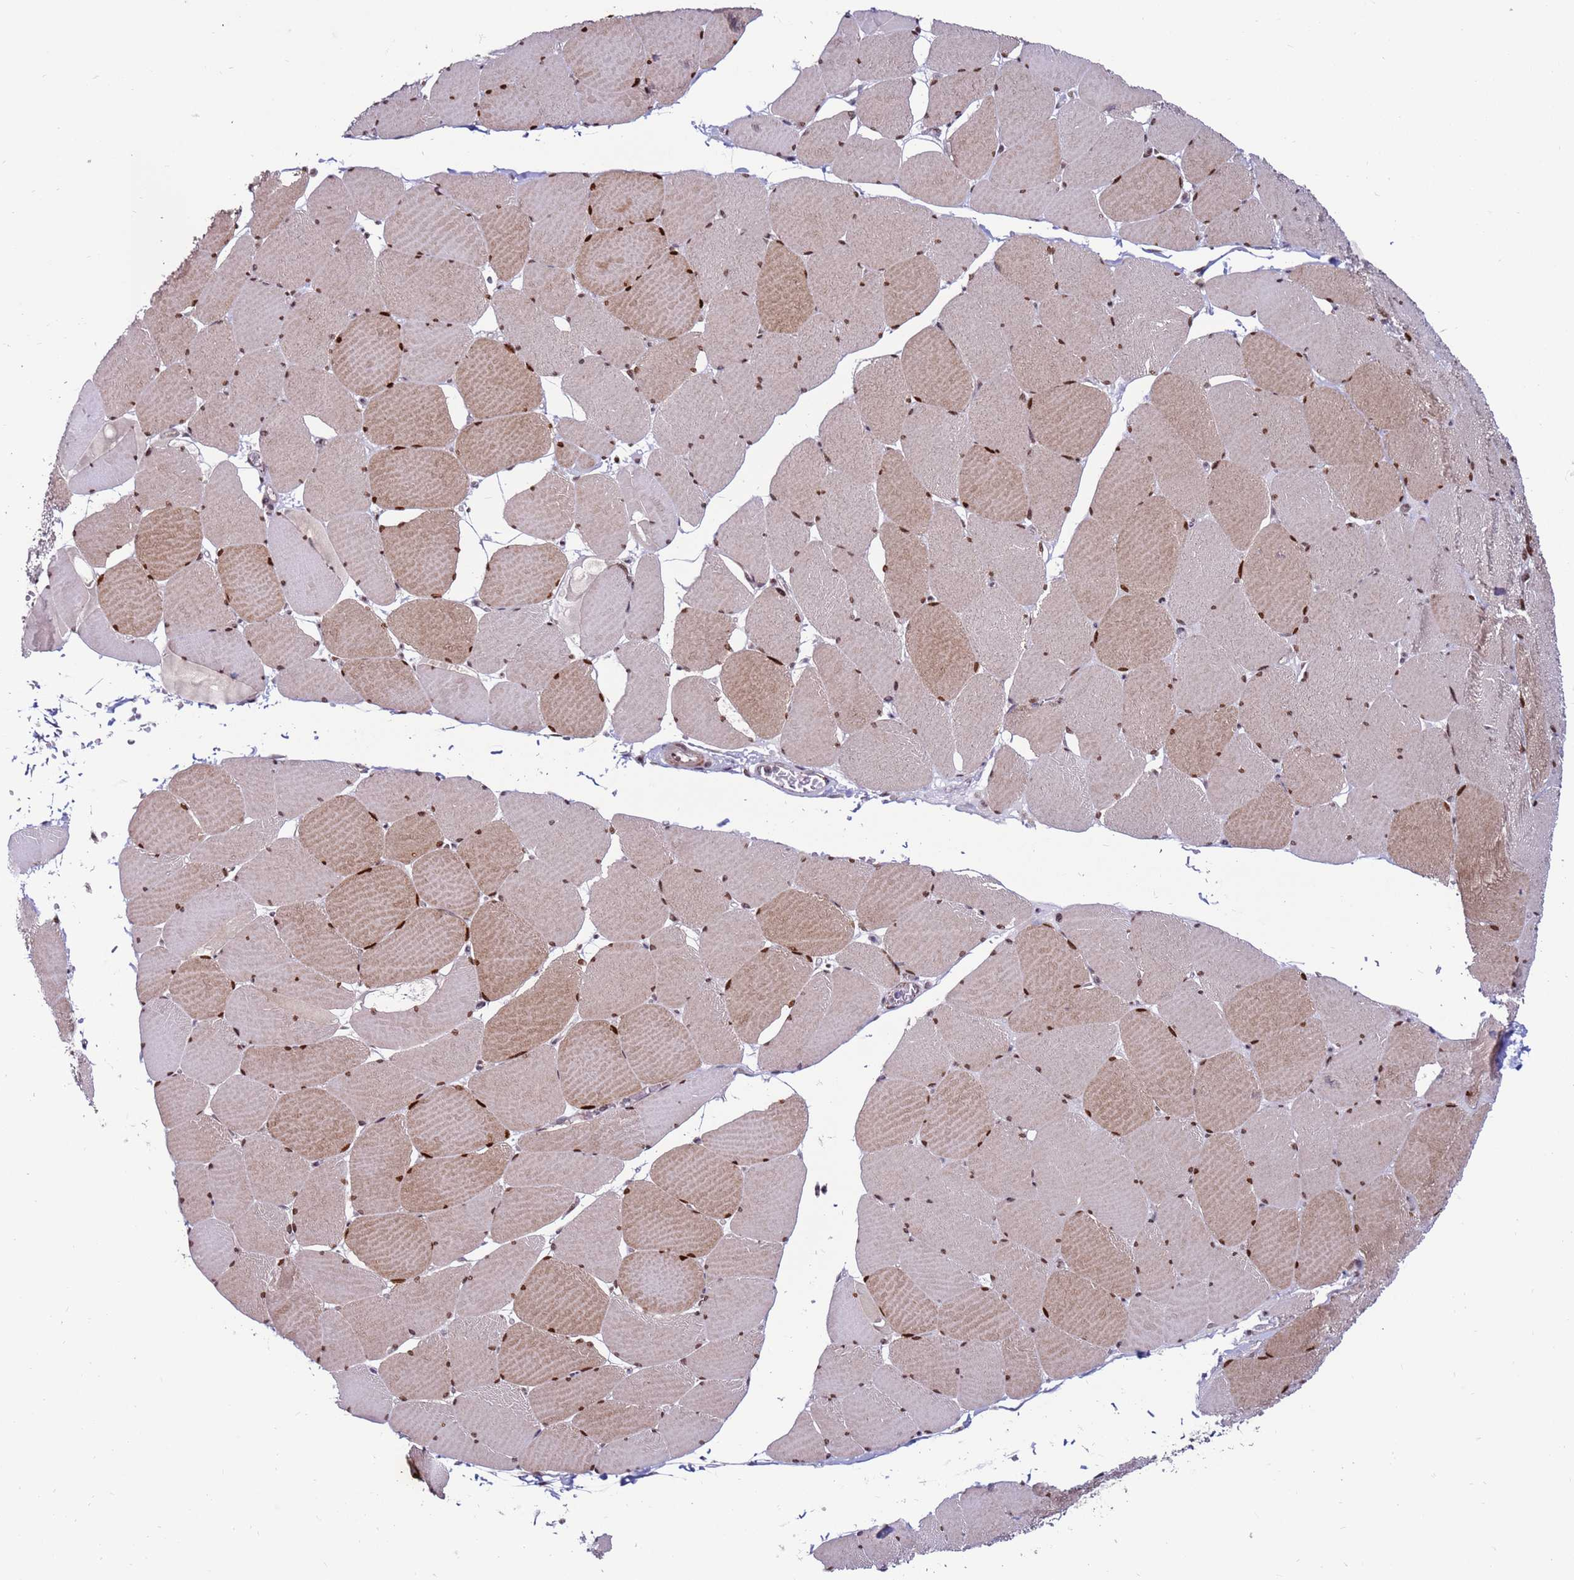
{"staining": {"intensity": "strong", "quantity": "25%-75%", "location": "cytoplasmic/membranous,nuclear"}, "tissue": "skeletal muscle", "cell_type": "Myocytes", "image_type": "normal", "snomed": [{"axis": "morphology", "description": "Normal tissue, NOS"}, {"axis": "topography", "description": "Skeletal muscle"}, {"axis": "topography", "description": "Head-Neck"}], "caption": "Skeletal muscle stained for a protein (brown) reveals strong cytoplasmic/membranous,nuclear positive expression in about 25%-75% of myocytes.", "gene": "KPNA4", "patient": {"sex": "male", "age": 66}}